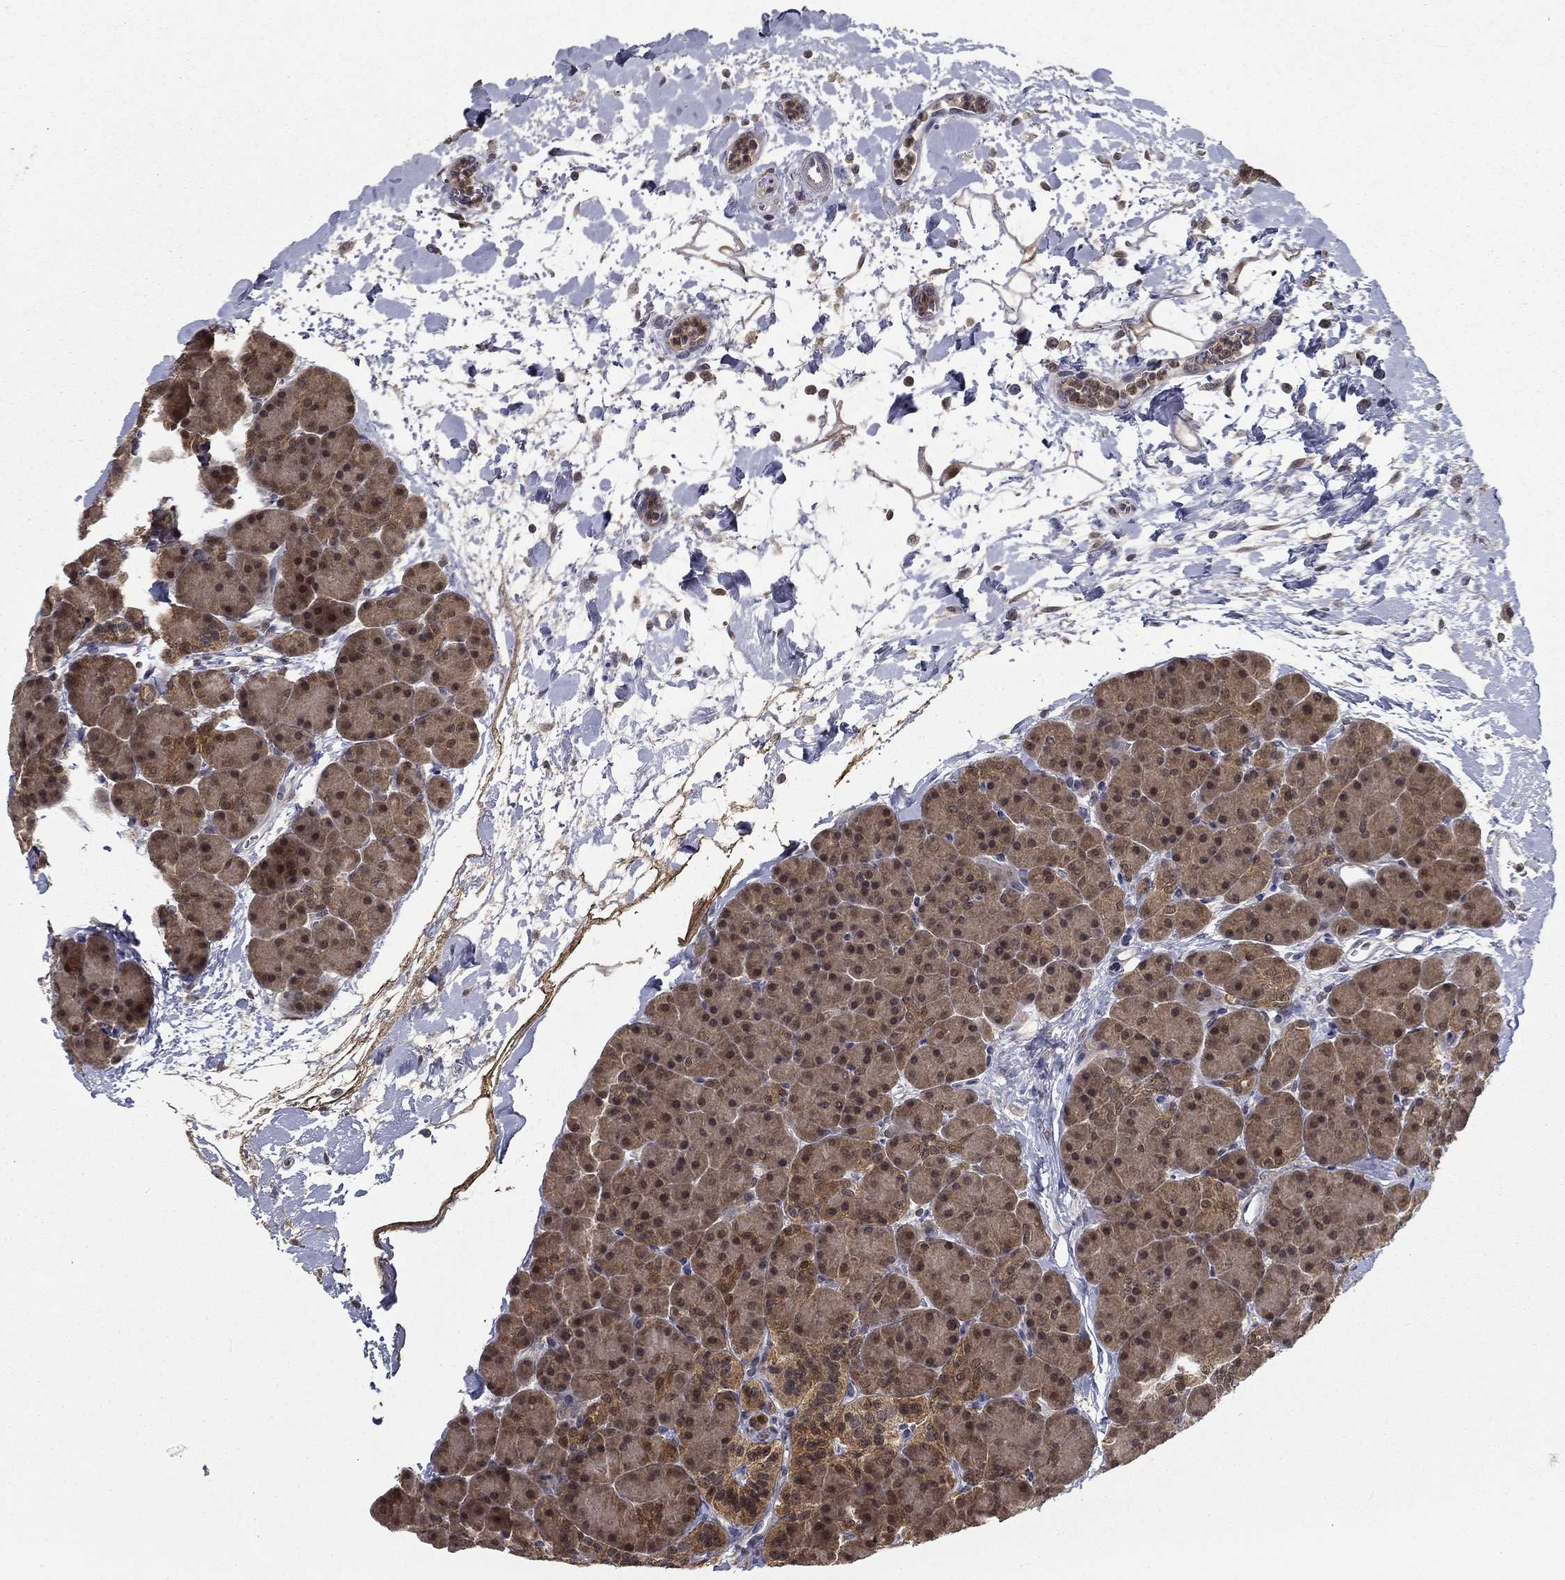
{"staining": {"intensity": "moderate", "quantity": "<25%", "location": "cytoplasmic/membranous,nuclear"}, "tissue": "pancreas", "cell_type": "Exocrine glandular cells", "image_type": "normal", "snomed": [{"axis": "morphology", "description": "Normal tissue, NOS"}, {"axis": "topography", "description": "Pancreas"}], "caption": "Immunohistochemical staining of unremarkable human pancreas shows <25% levels of moderate cytoplasmic/membranous,nuclear protein staining in approximately <25% of exocrine glandular cells.", "gene": "NIT2", "patient": {"sex": "female", "age": 44}}